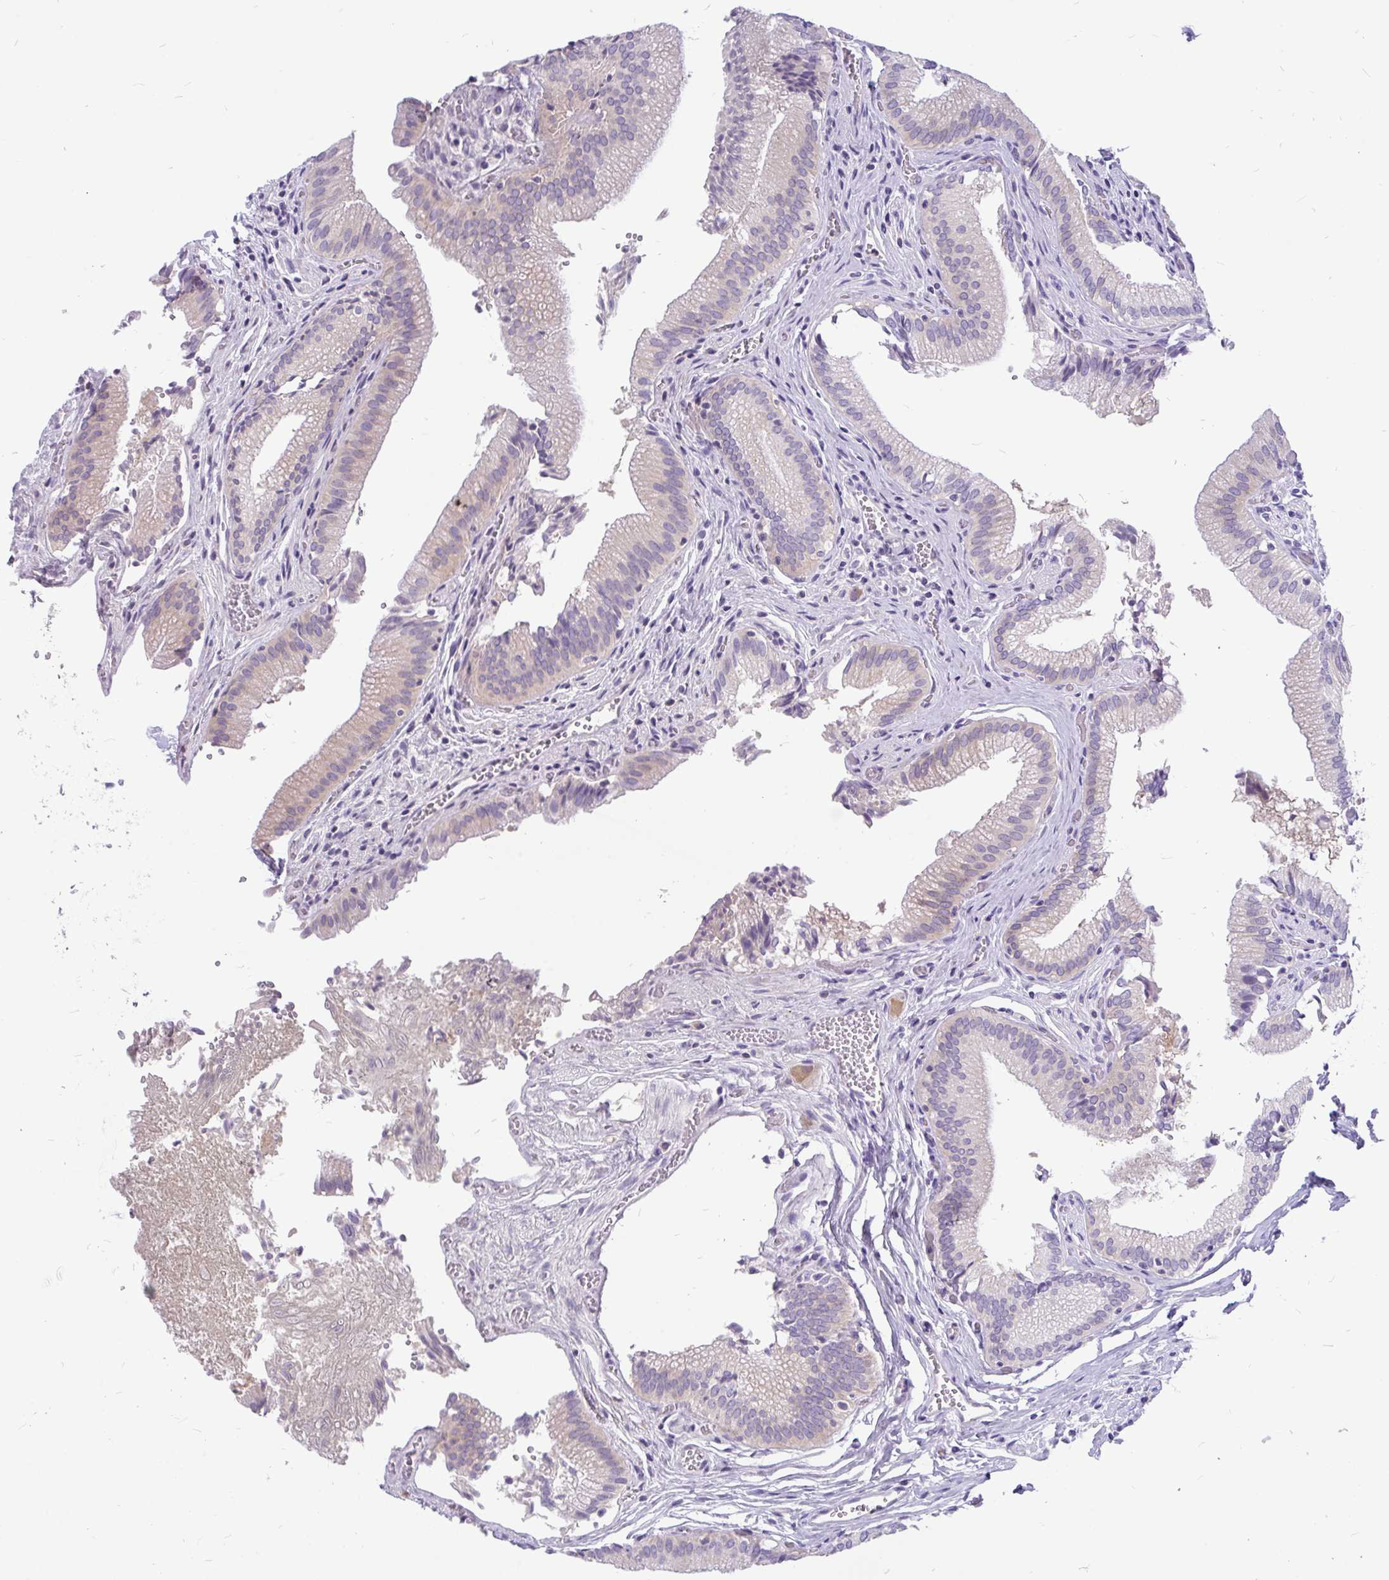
{"staining": {"intensity": "moderate", "quantity": "<25%", "location": "cytoplasmic/membranous"}, "tissue": "gallbladder", "cell_type": "Glandular cells", "image_type": "normal", "snomed": [{"axis": "morphology", "description": "Normal tissue, NOS"}, {"axis": "topography", "description": "Gallbladder"}, {"axis": "topography", "description": "Peripheral nerve tissue"}], "caption": "Gallbladder stained for a protein reveals moderate cytoplasmic/membranous positivity in glandular cells. The staining was performed using DAB (3,3'-diaminobenzidine), with brown indicating positive protein expression. Nuclei are stained blue with hematoxylin.", "gene": "KIAA2013", "patient": {"sex": "male", "age": 17}}